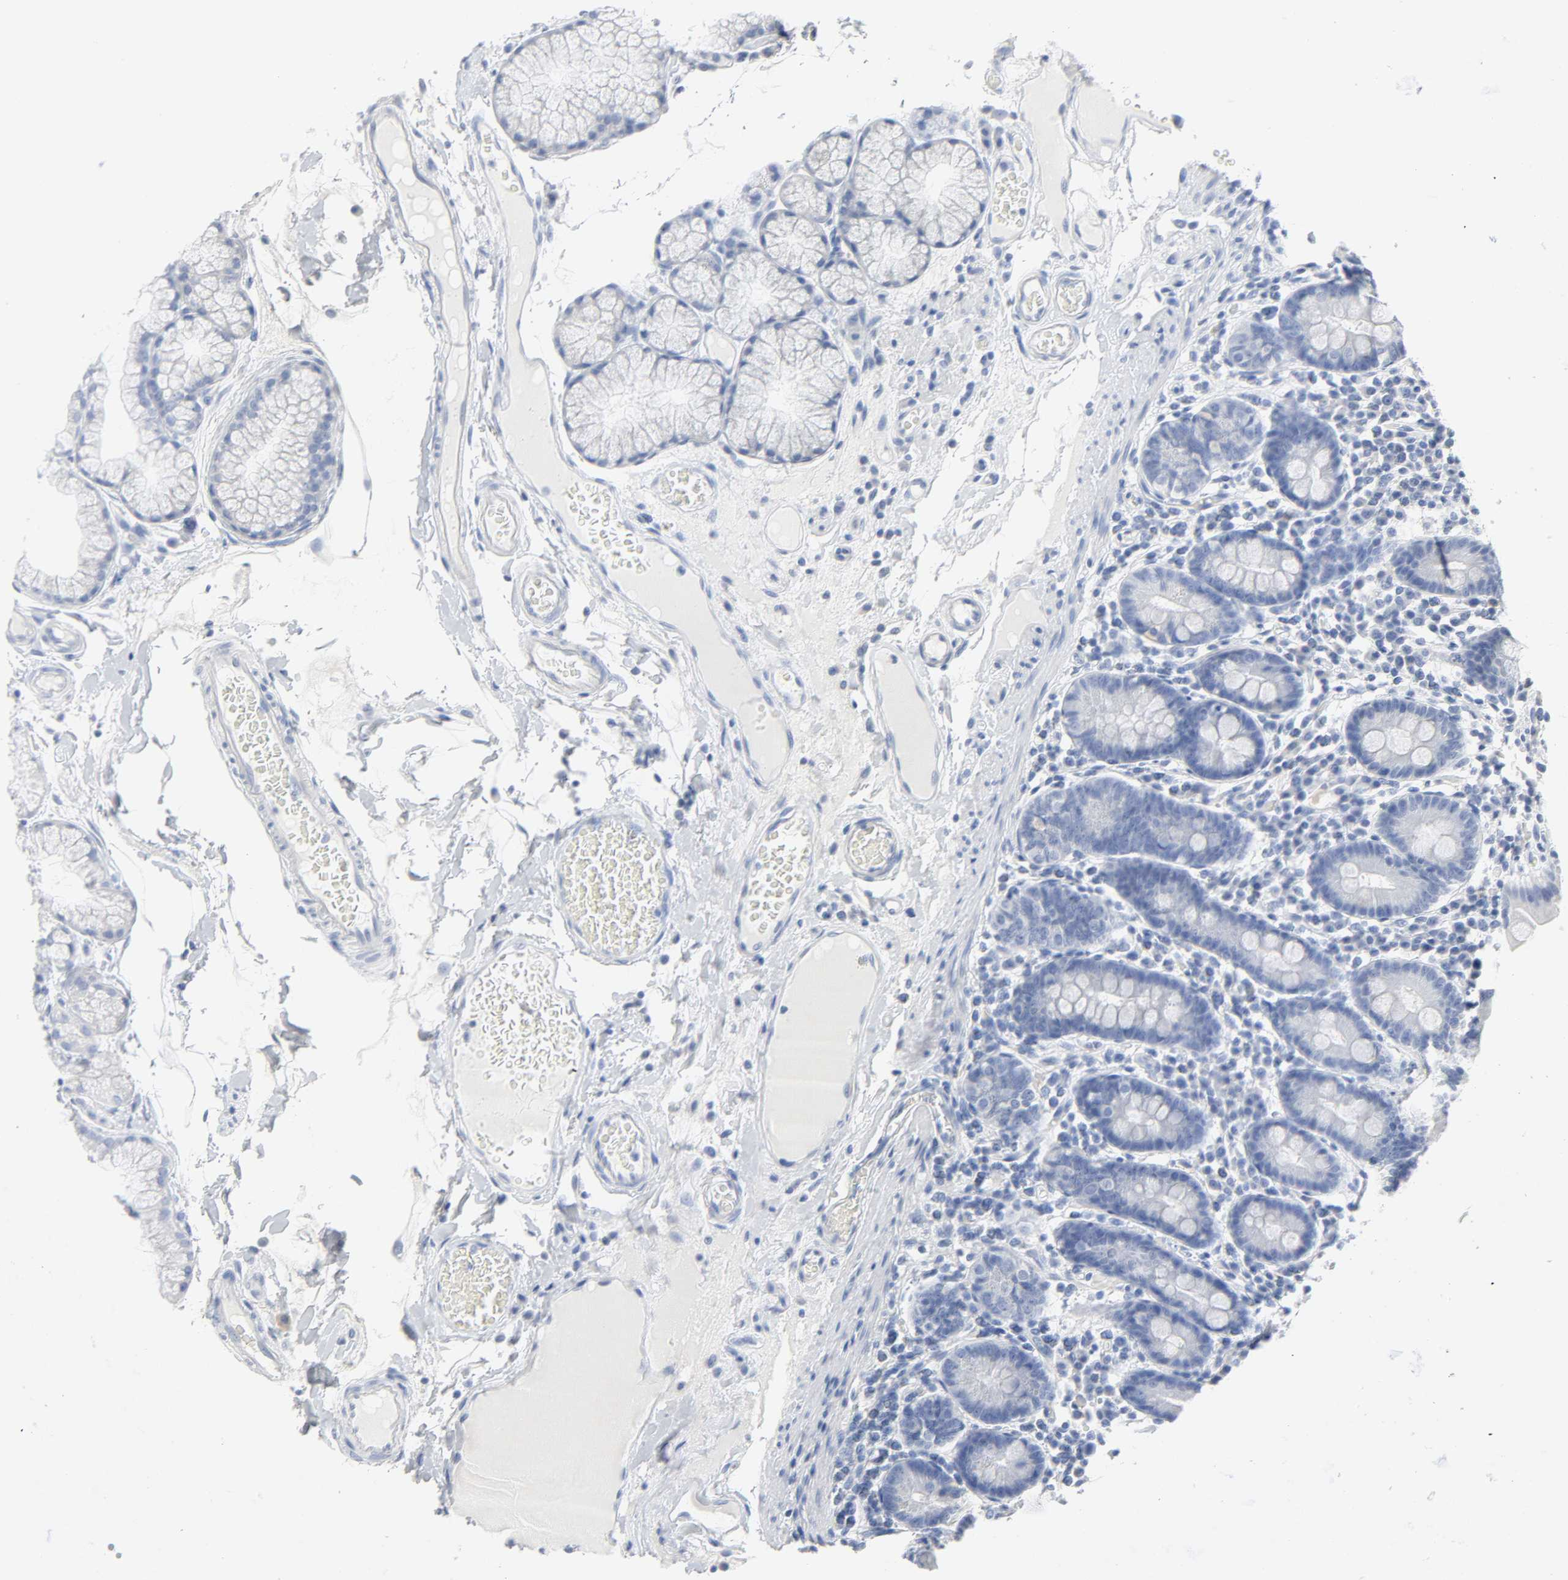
{"staining": {"intensity": "negative", "quantity": "none", "location": "none"}, "tissue": "duodenum", "cell_type": "Glandular cells", "image_type": "normal", "snomed": [{"axis": "morphology", "description": "Normal tissue, NOS"}, {"axis": "topography", "description": "Duodenum"}], "caption": "A micrograph of duodenum stained for a protein demonstrates no brown staining in glandular cells. (Brightfield microscopy of DAB (3,3'-diaminobenzidine) immunohistochemistry at high magnification).", "gene": "ACP3", "patient": {"sex": "male", "age": 50}}